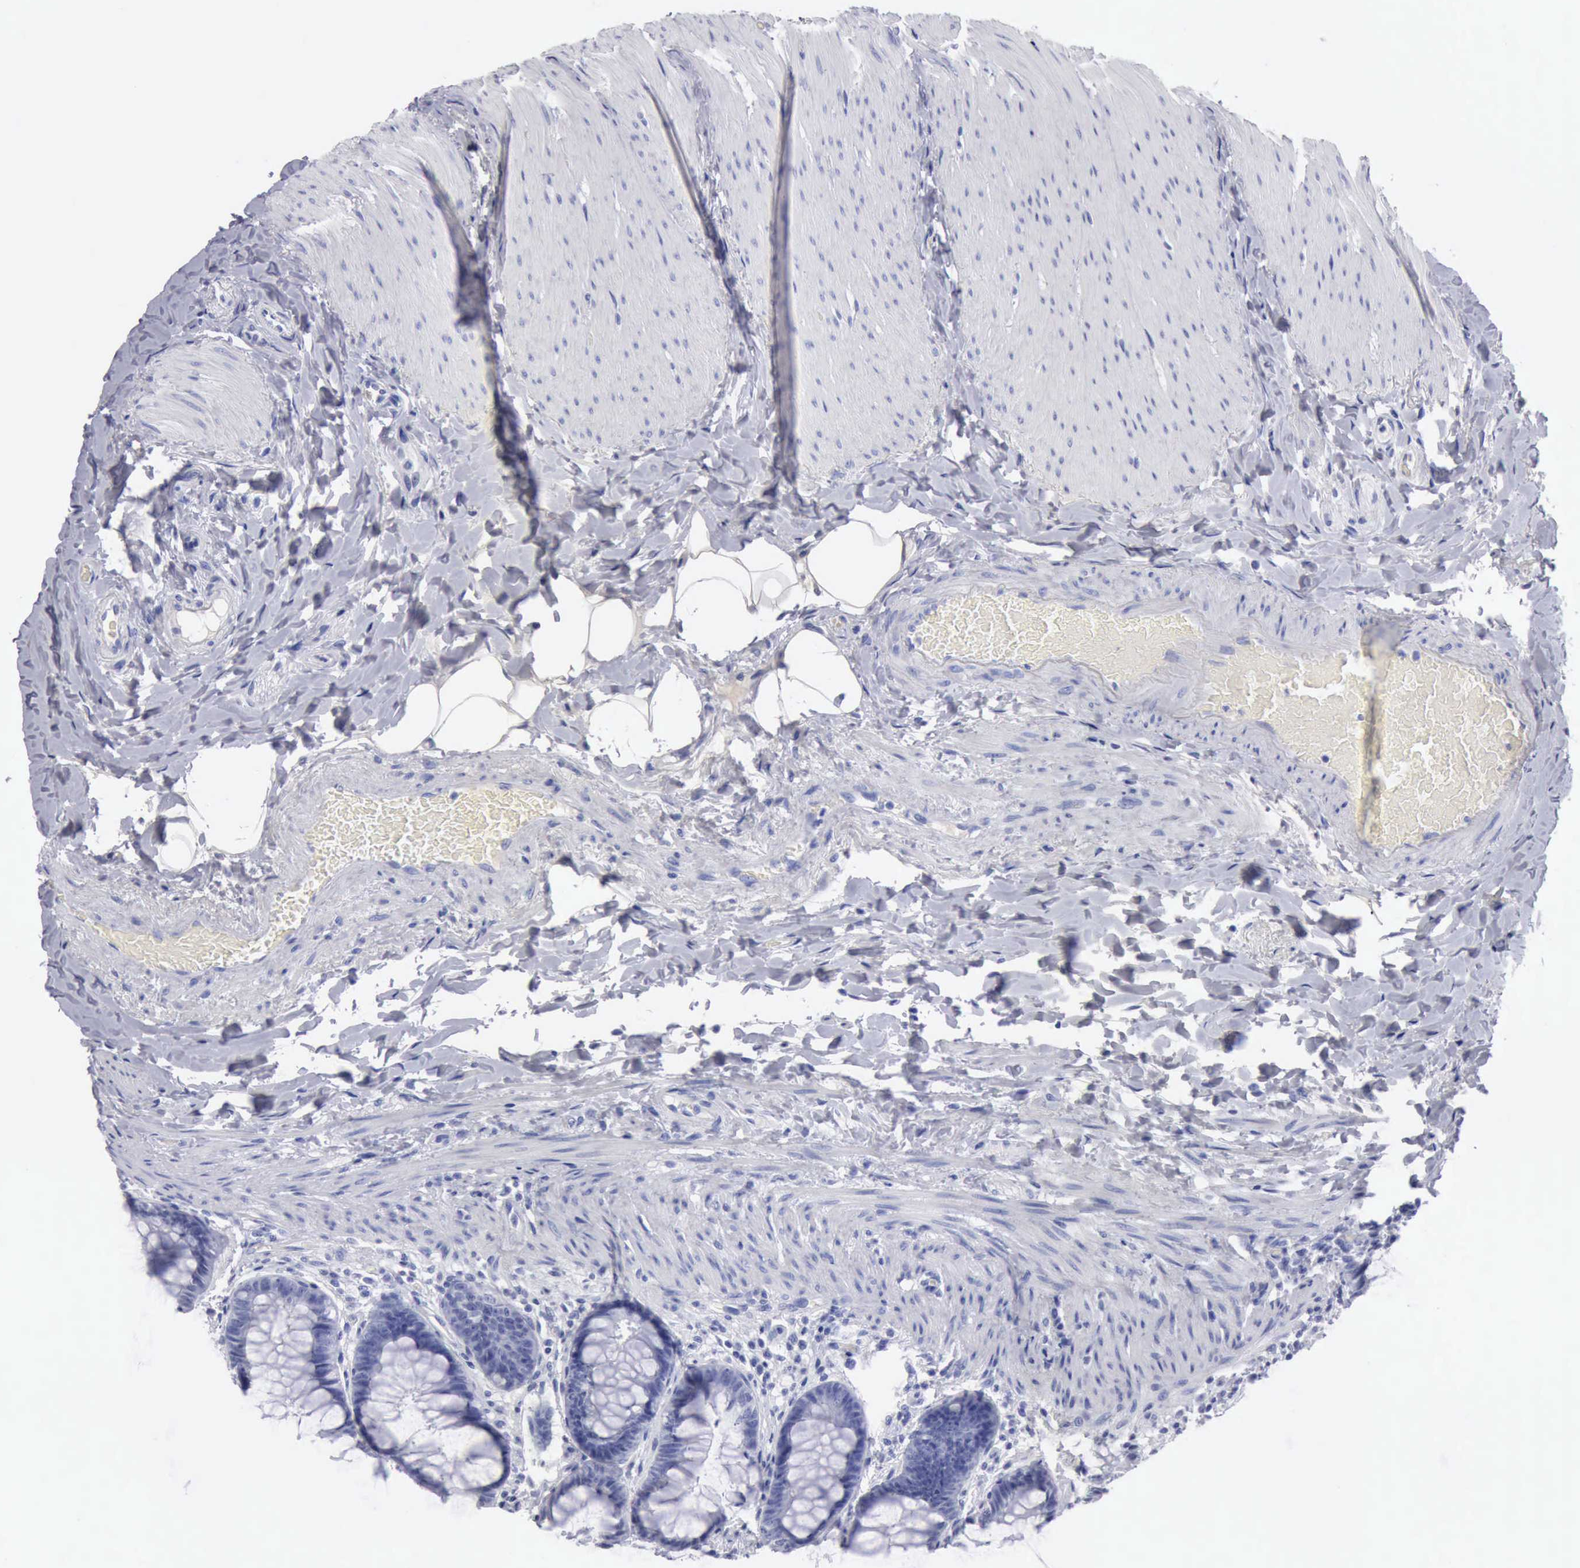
{"staining": {"intensity": "negative", "quantity": "none", "location": "none"}, "tissue": "rectum", "cell_type": "Glandular cells", "image_type": "normal", "snomed": [{"axis": "morphology", "description": "Normal tissue, NOS"}, {"axis": "topography", "description": "Rectum"}], "caption": "This micrograph is of benign rectum stained with immunohistochemistry to label a protein in brown with the nuclei are counter-stained blue. There is no positivity in glandular cells.", "gene": "CYP19A1", "patient": {"sex": "female", "age": 46}}